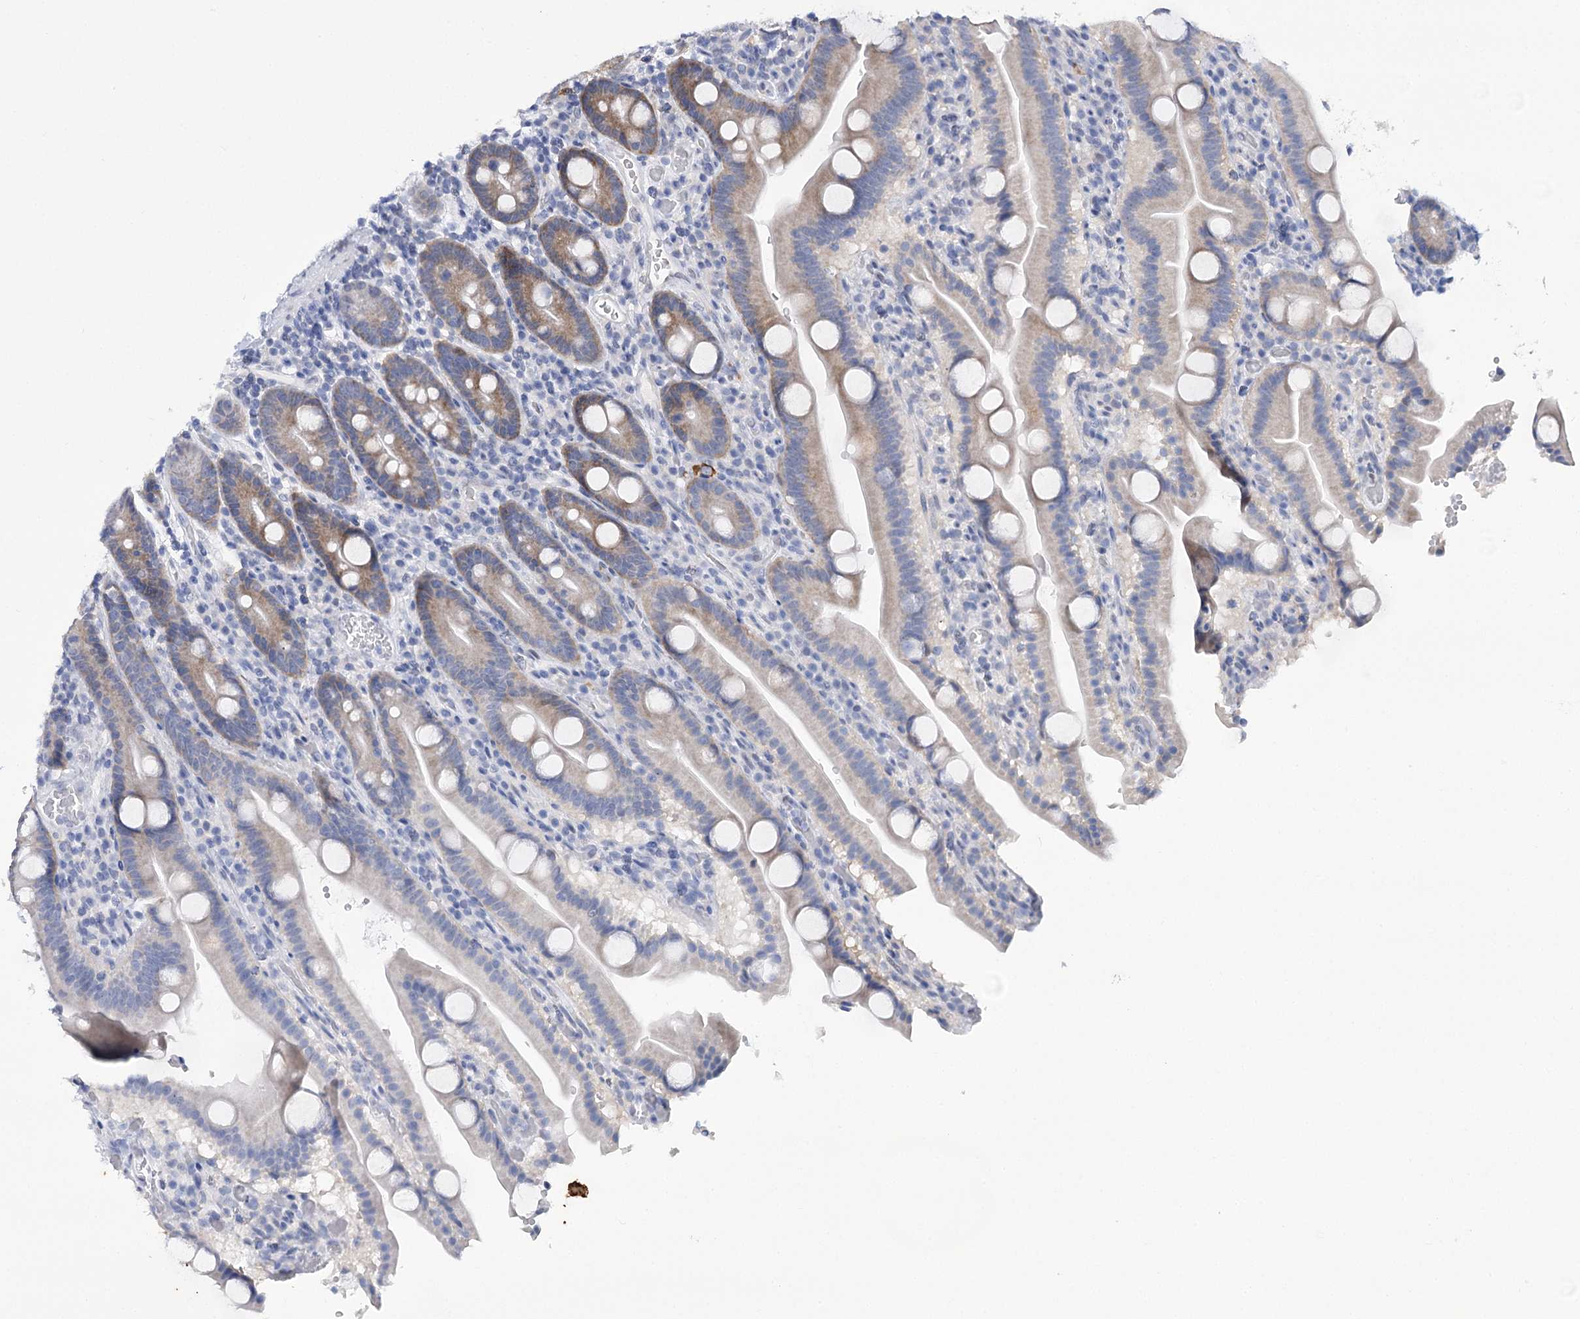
{"staining": {"intensity": "moderate", "quantity": "25%-75%", "location": "cytoplasmic/membranous"}, "tissue": "duodenum", "cell_type": "Glandular cells", "image_type": "normal", "snomed": [{"axis": "morphology", "description": "Normal tissue, NOS"}, {"axis": "topography", "description": "Duodenum"}], "caption": "Immunohistochemical staining of unremarkable duodenum shows 25%-75% levels of moderate cytoplasmic/membranous protein expression in about 25%-75% of glandular cells. (DAB = brown stain, brightfield microscopy at high magnification).", "gene": "NFU1", "patient": {"sex": "male", "age": 55}}